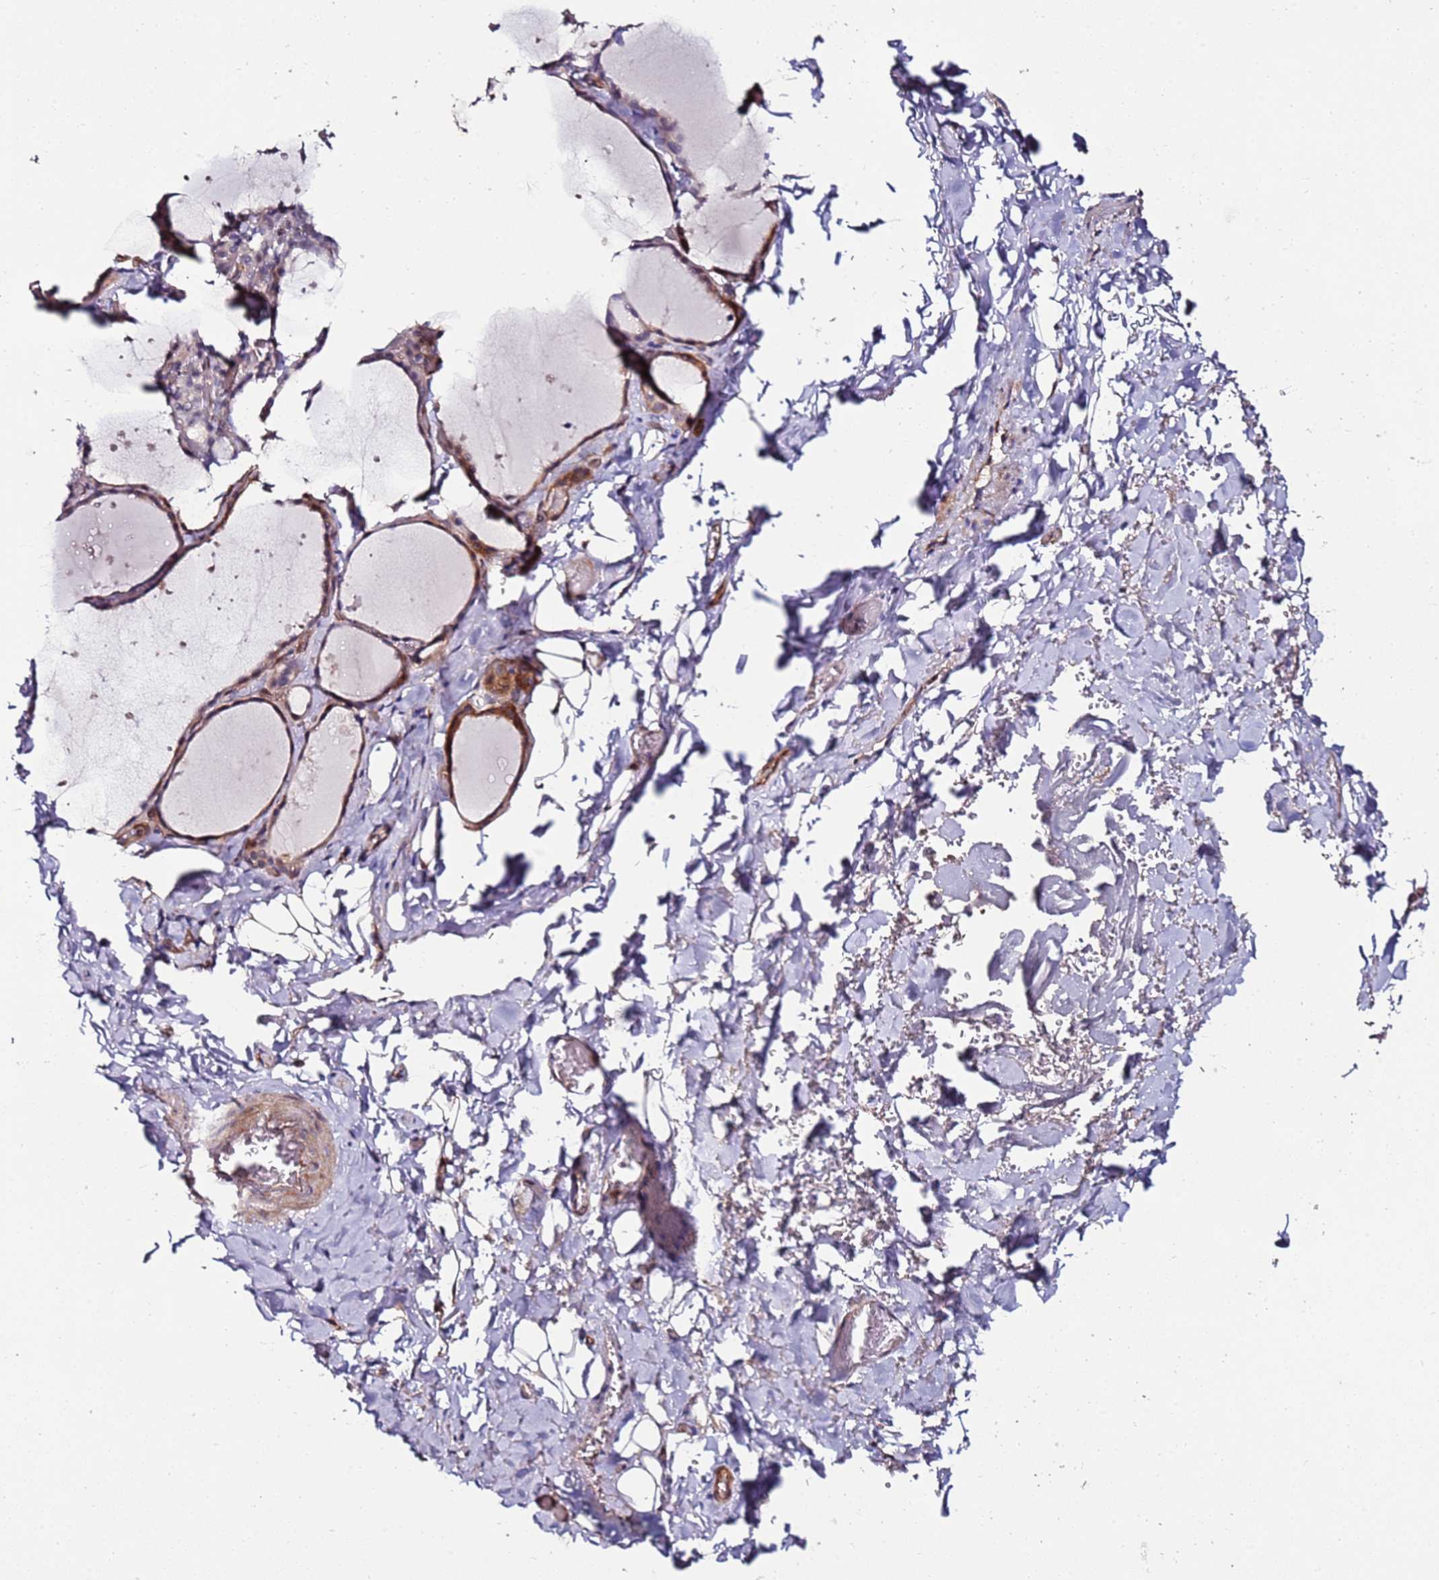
{"staining": {"intensity": "moderate", "quantity": "<25%", "location": "cytoplasmic/membranous"}, "tissue": "thyroid gland", "cell_type": "Glandular cells", "image_type": "normal", "snomed": [{"axis": "morphology", "description": "Normal tissue, NOS"}, {"axis": "topography", "description": "Thyroid gland"}], "caption": "A brown stain shows moderate cytoplasmic/membranous expression of a protein in glandular cells of normal human thyroid gland.", "gene": "DUSP28", "patient": {"sex": "female", "age": 44}}